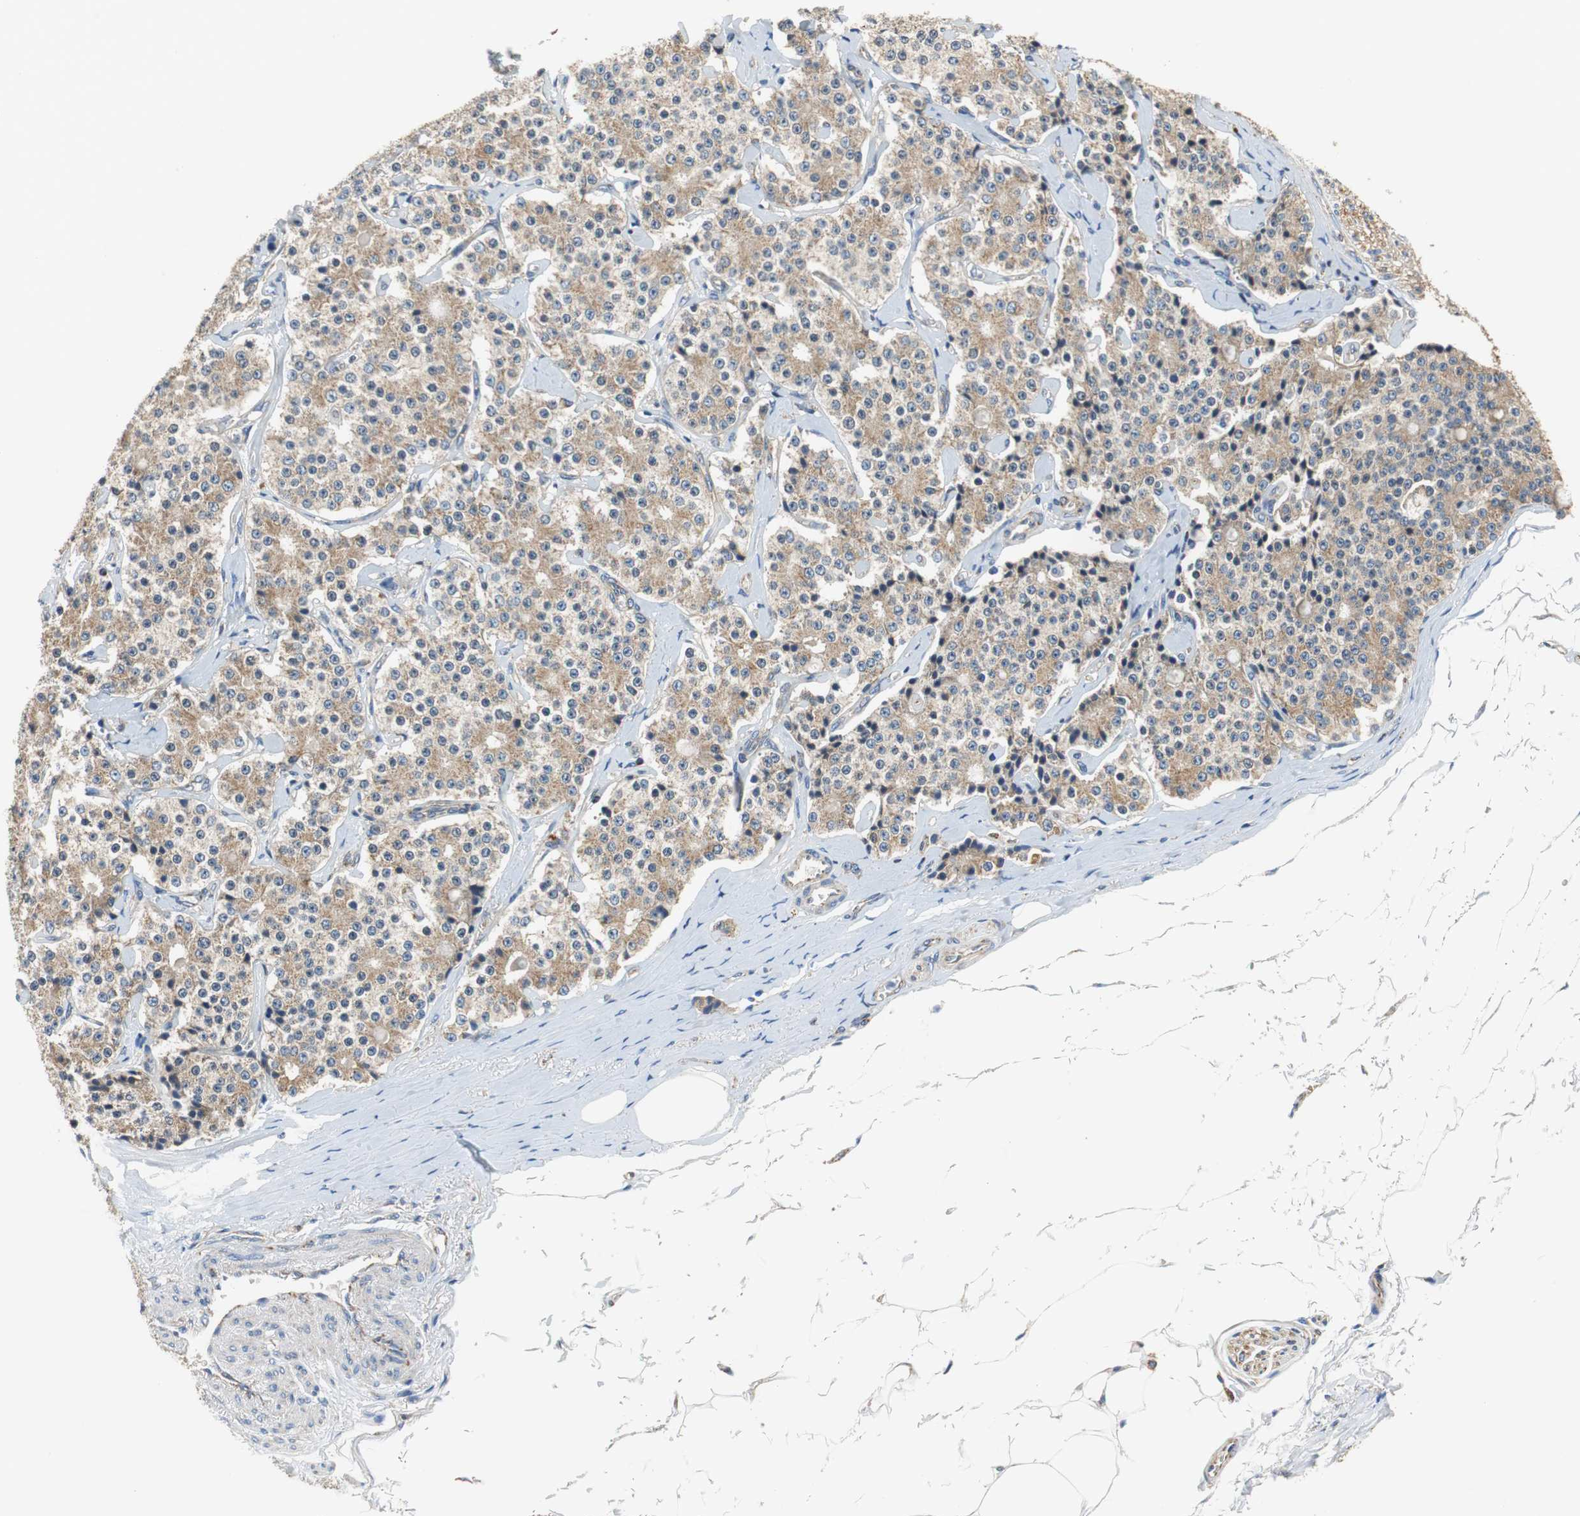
{"staining": {"intensity": "moderate", "quantity": ">75%", "location": "cytoplasmic/membranous"}, "tissue": "carcinoid", "cell_type": "Tumor cells", "image_type": "cancer", "snomed": [{"axis": "morphology", "description": "Carcinoid, malignant, NOS"}, {"axis": "topography", "description": "Colon"}], "caption": "A brown stain highlights moderate cytoplasmic/membranous expression of a protein in carcinoid (malignant) tumor cells.", "gene": "GSTK1", "patient": {"sex": "female", "age": 61}}